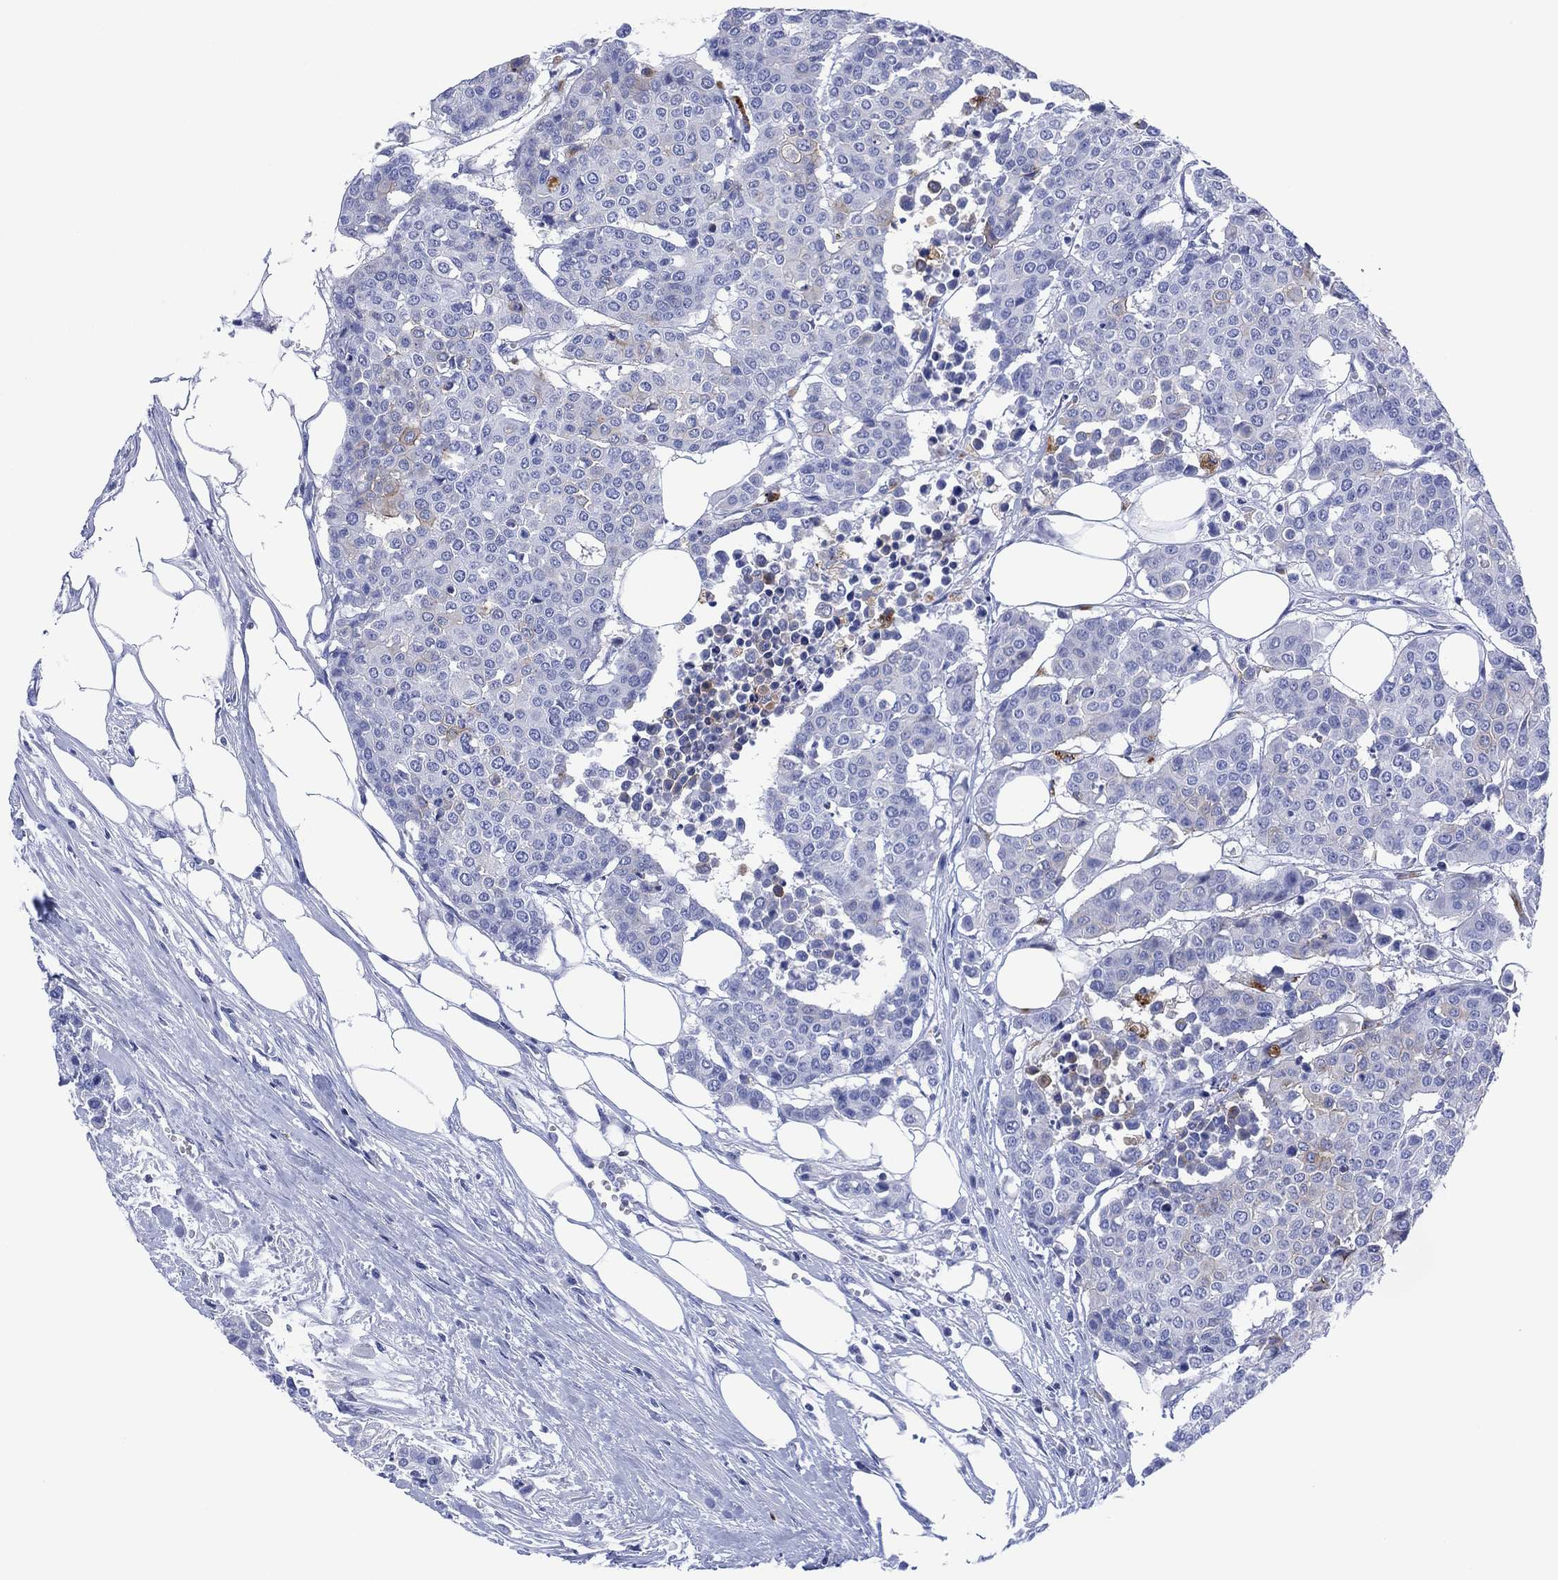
{"staining": {"intensity": "negative", "quantity": "none", "location": "none"}, "tissue": "carcinoid", "cell_type": "Tumor cells", "image_type": "cancer", "snomed": [{"axis": "morphology", "description": "Carcinoid, malignant, NOS"}, {"axis": "topography", "description": "Colon"}], "caption": "Histopathology image shows no significant protein positivity in tumor cells of carcinoid.", "gene": "DPP4", "patient": {"sex": "male", "age": 81}}